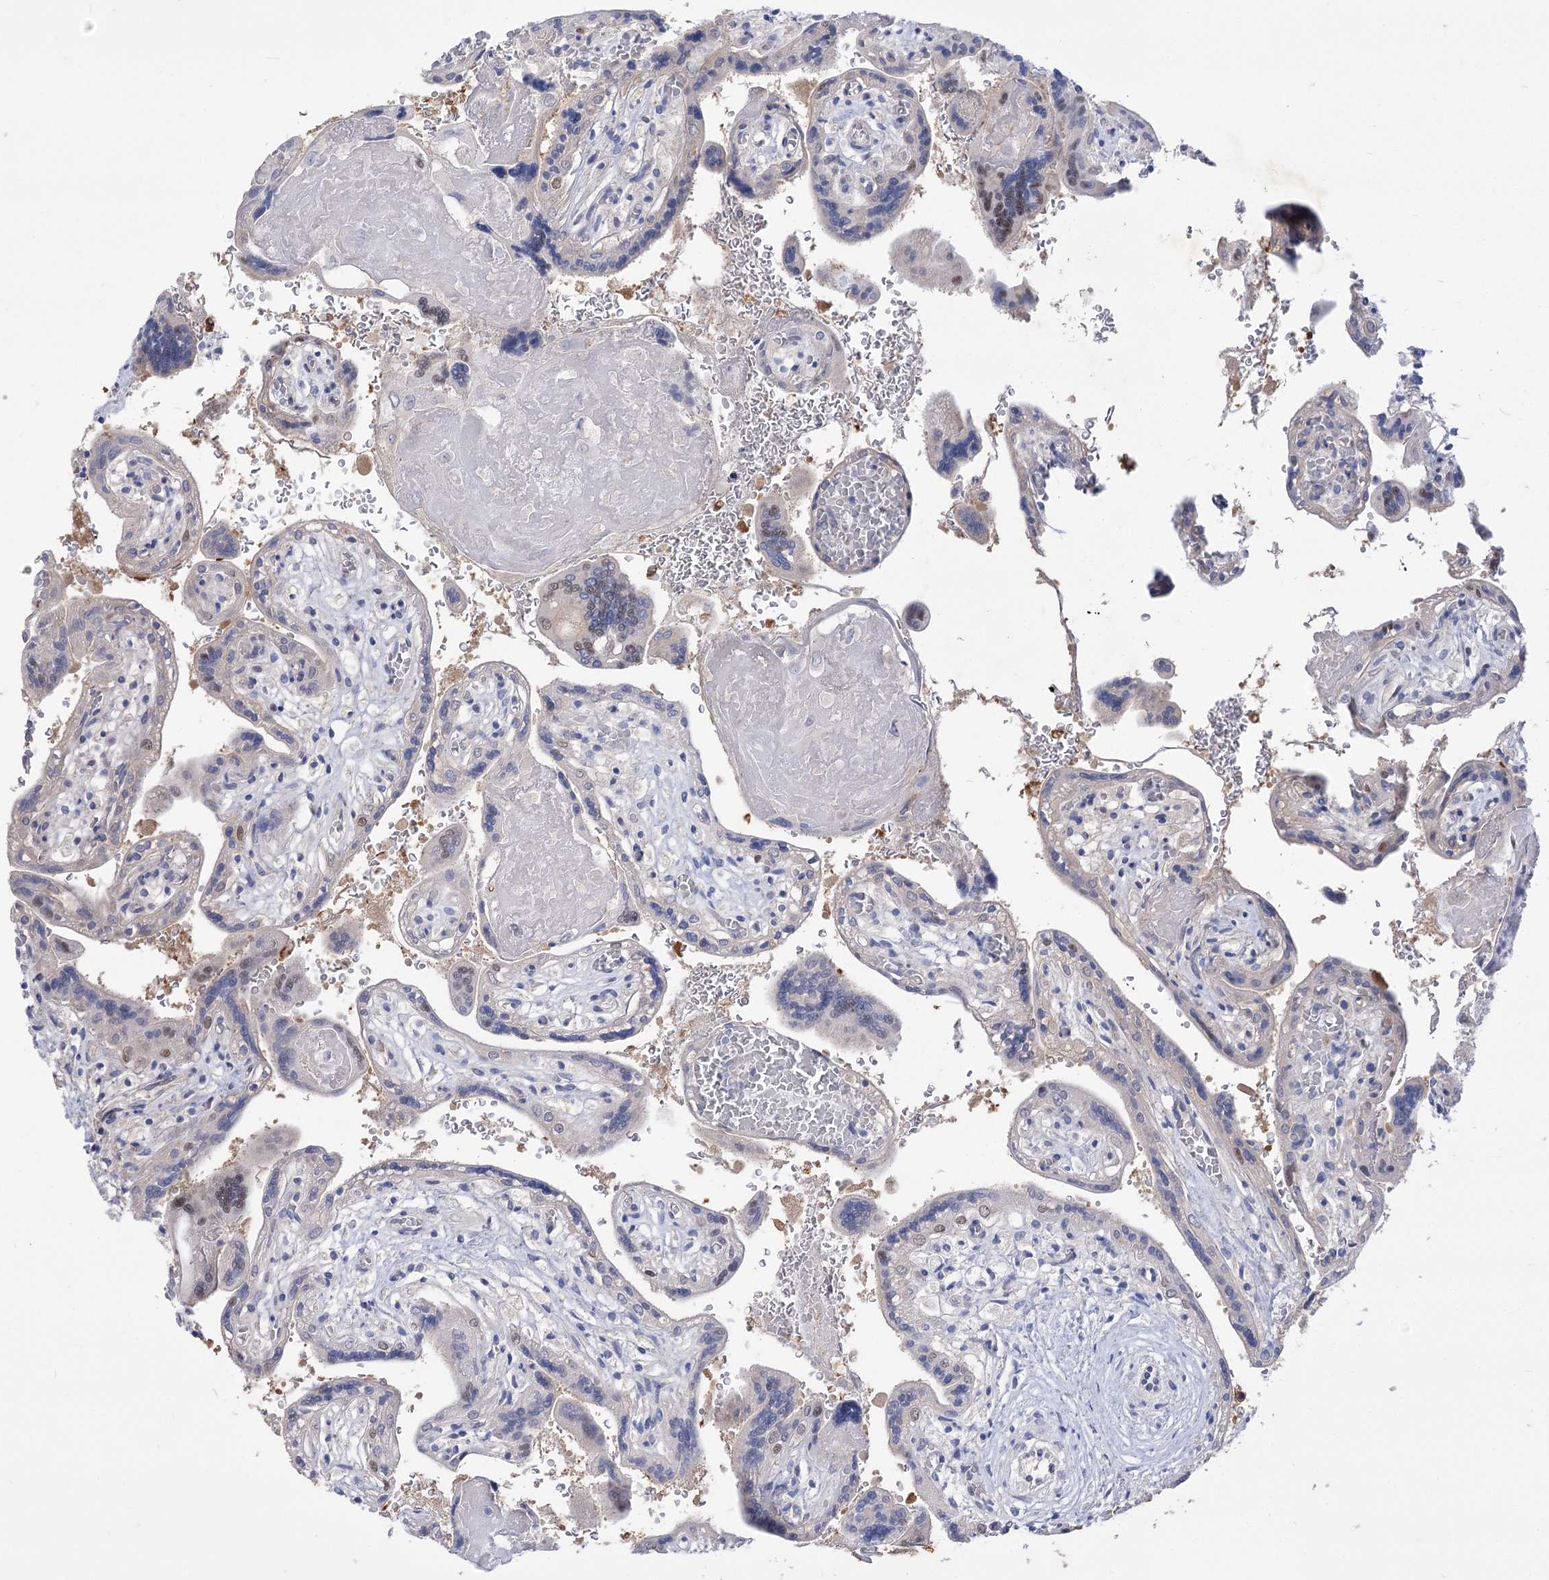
{"staining": {"intensity": "weak", "quantity": "25%-75%", "location": "nuclear"}, "tissue": "placenta", "cell_type": "Trophoblastic cells", "image_type": "normal", "snomed": [{"axis": "morphology", "description": "Normal tissue, NOS"}, {"axis": "topography", "description": "Placenta"}], "caption": "Immunohistochemistry (IHC) (DAB (3,3'-diaminobenzidine)) staining of unremarkable placenta displays weak nuclear protein positivity in about 25%-75% of trophoblastic cells.", "gene": "SIAE", "patient": {"sex": "female", "age": 37}}